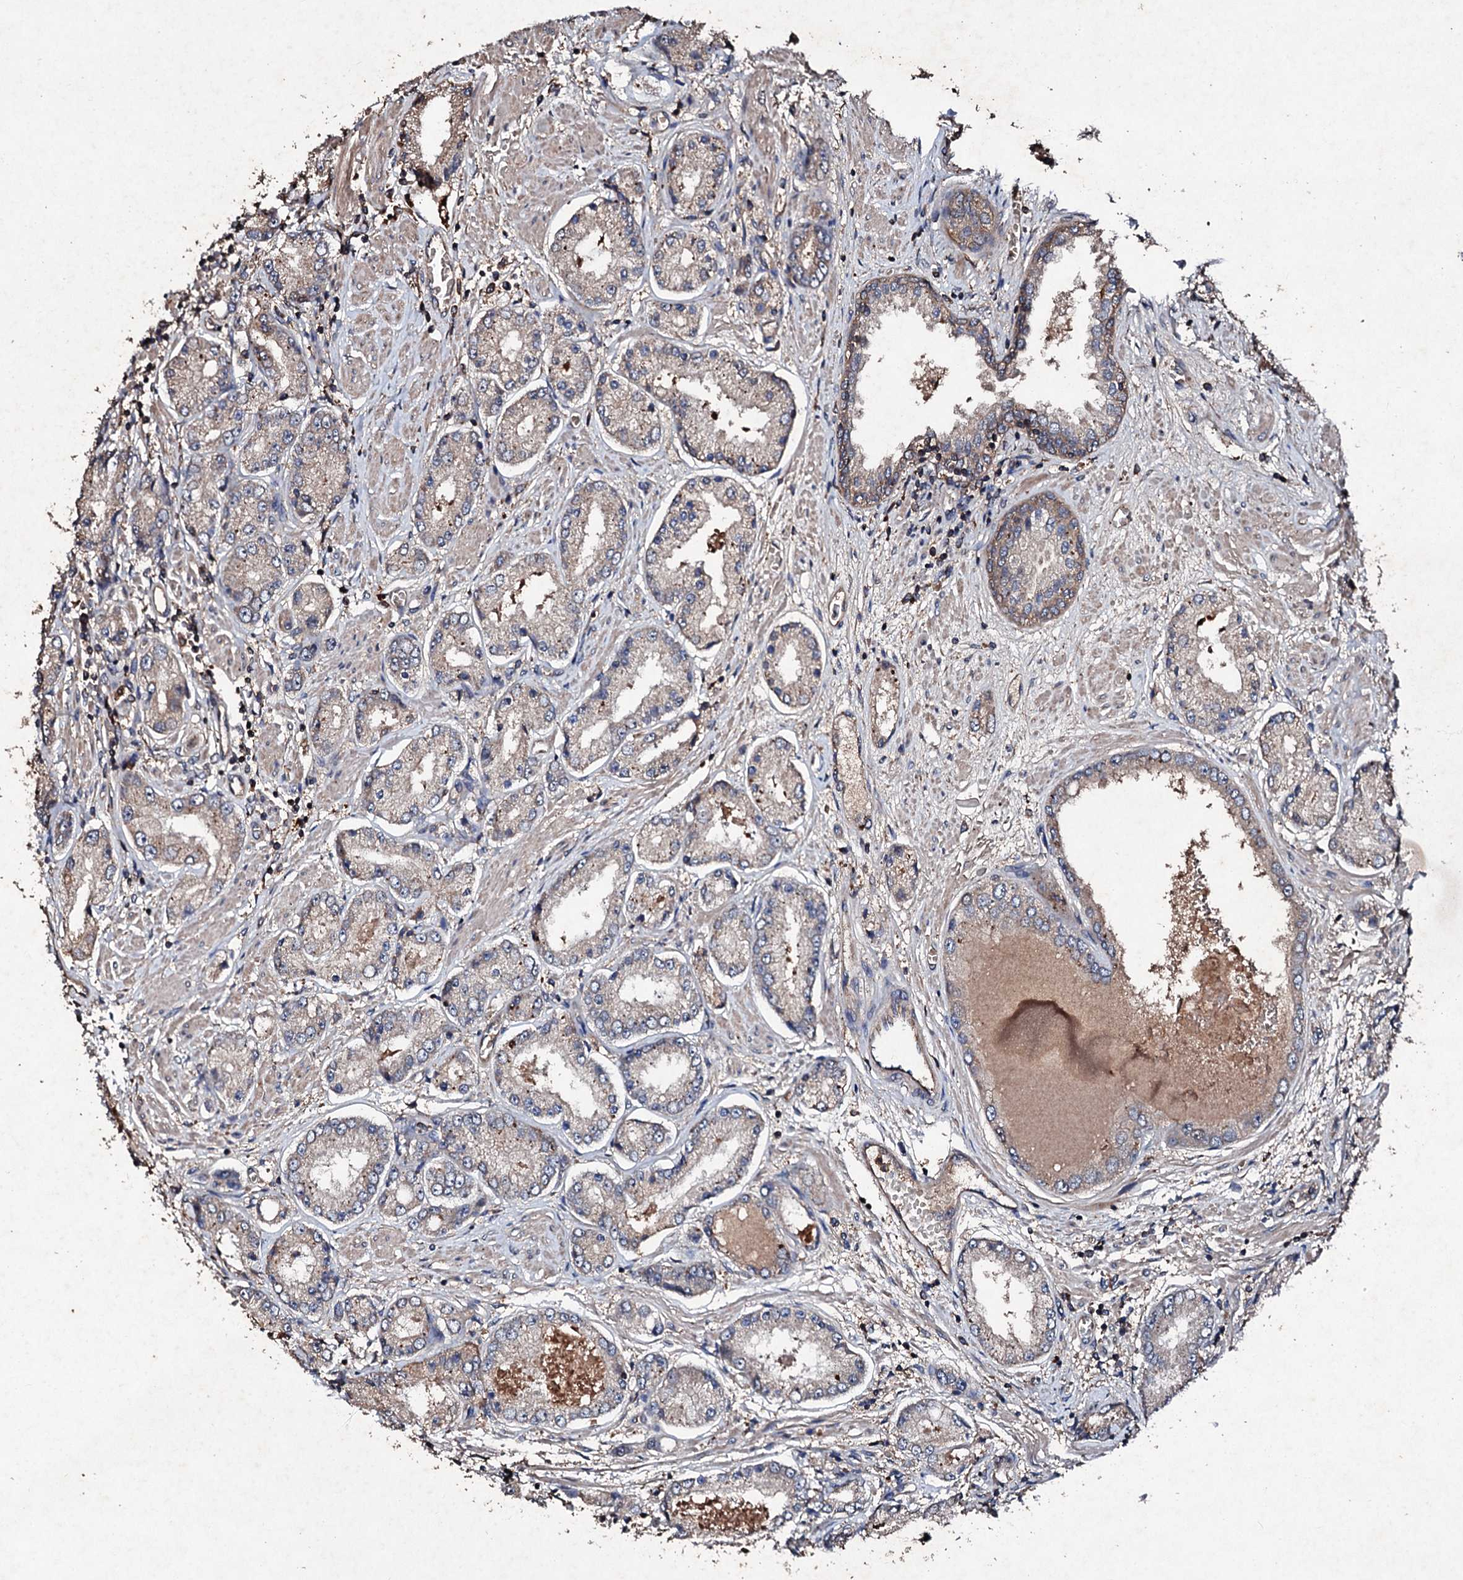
{"staining": {"intensity": "negative", "quantity": "none", "location": "none"}, "tissue": "prostate cancer", "cell_type": "Tumor cells", "image_type": "cancer", "snomed": [{"axis": "morphology", "description": "Adenocarcinoma, High grade"}, {"axis": "topography", "description": "Prostate"}], "caption": "High power microscopy micrograph of an immunohistochemistry (IHC) micrograph of high-grade adenocarcinoma (prostate), revealing no significant staining in tumor cells.", "gene": "KERA", "patient": {"sex": "male", "age": 59}}